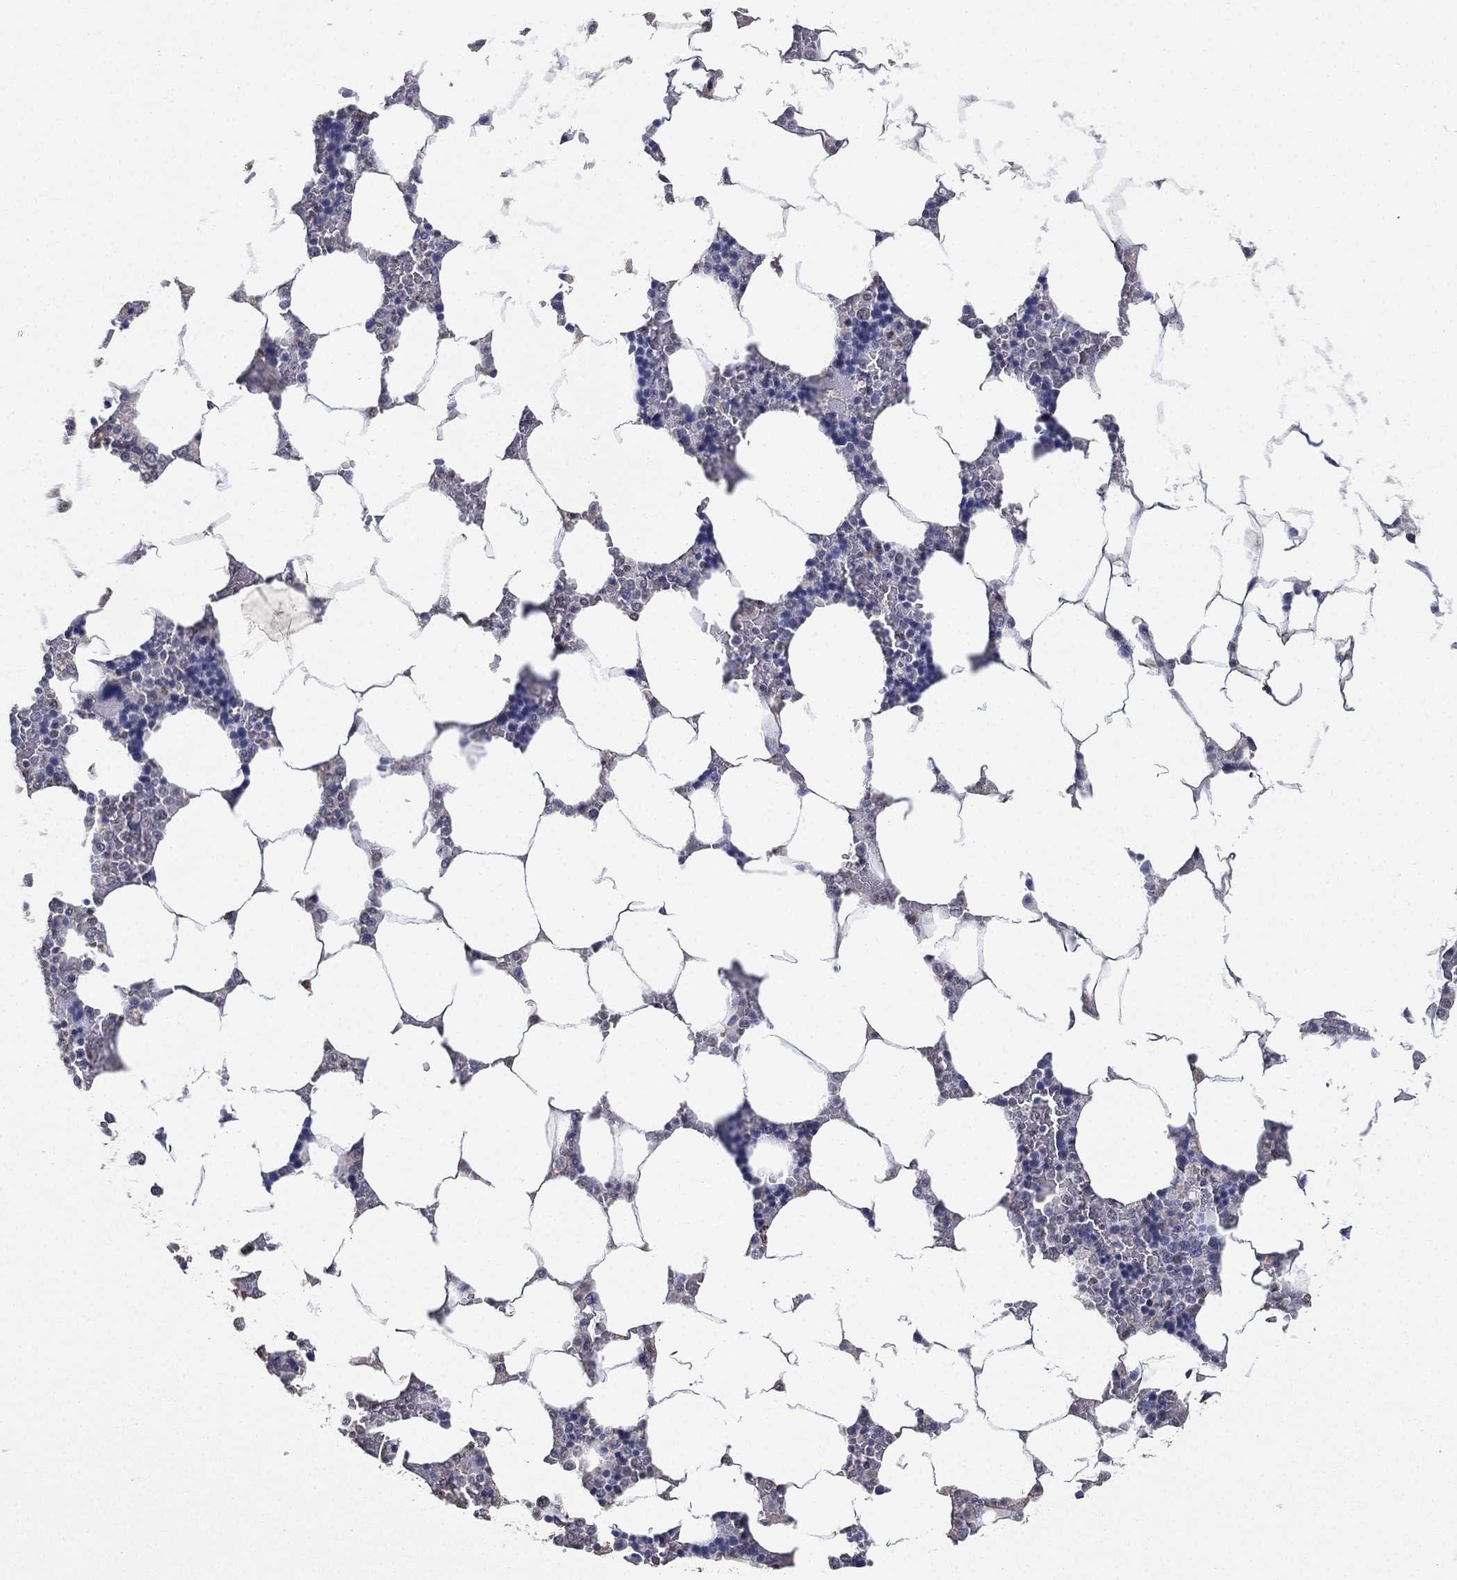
{"staining": {"intensity": "negative", "quantity": "none", "location": "none"}, "tissue": "bone marrow", "cell_type": "Hematopoietic cells", "image_type": "normal", "snomed": [{"axis": "morphology", "description": "Normal tissue, NOS"}, {"axis": "topography", "description": "Bone marrow"}], "caption": "Immunohistochemistry of unremarkable human bone marrow shows no expression in hematopoietic cells. (DAB immunohistochemistry (IHC) visualized using brightfield microscopy, high magnification).", "gene": "ALDH7A1", "patient": {"sex": "male", "age": 63}}